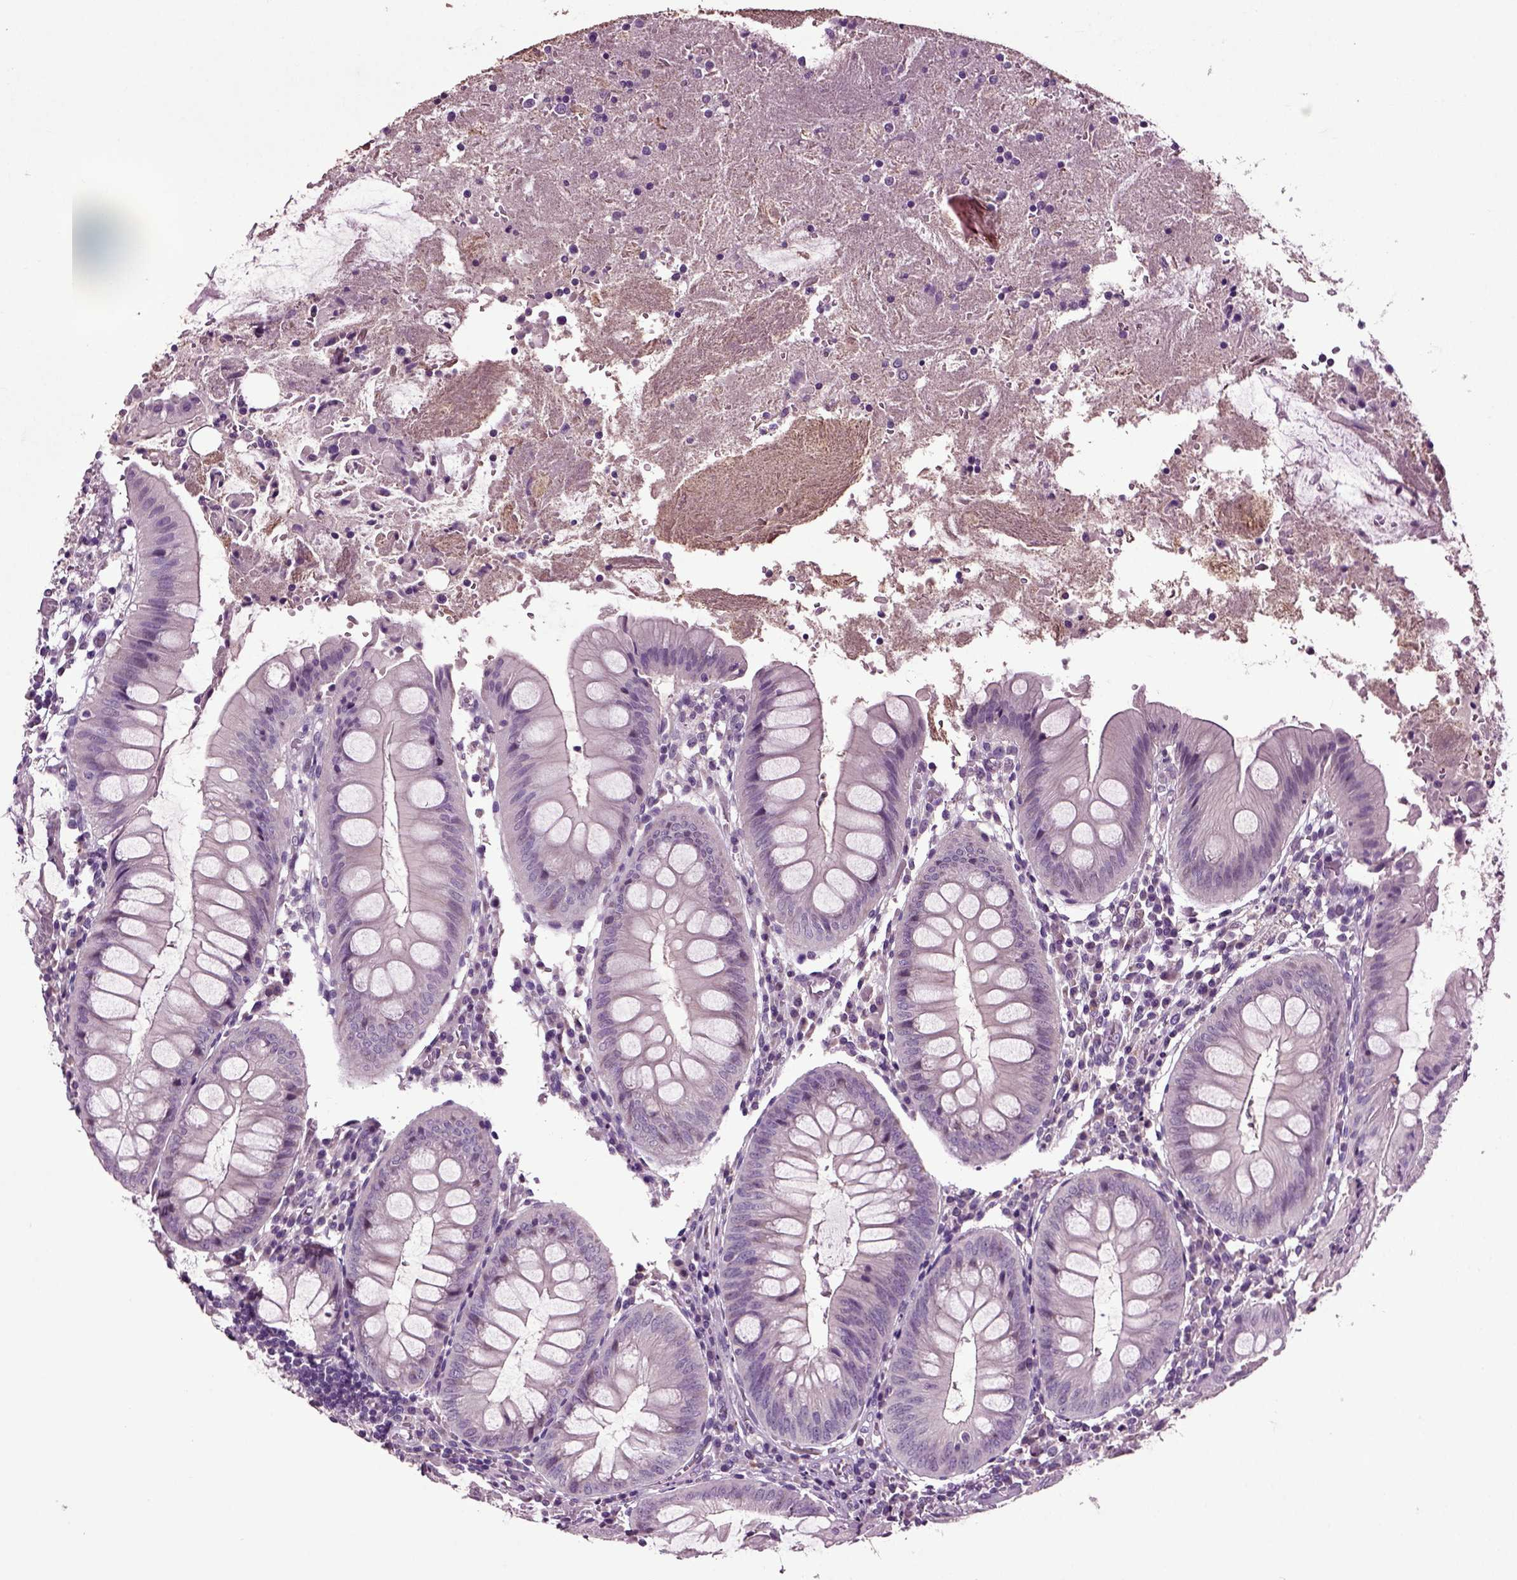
{"staining": {"intensity": "negative", "quantity": "none", "location": "none"}, "tissue": "appendix", "cell_type": "Glandular cells", "image_type": "normal", "snomed": [{"axis": "morphology", "description": "Normal tissue, NOS"}, {"axis": "morphology", "description": "Inflammation, NOS"}, {"axis": "topography", "description": "Appendix"}], "caption": "Immunohistochemical staining of benign appendix displays no significant staining in glandular cells. (DAB immunohistochemistry visualized using brightfield microscopy, high magnification).", "gene": "CRHR1", "patient": {"sex": "male", "age": 16}}